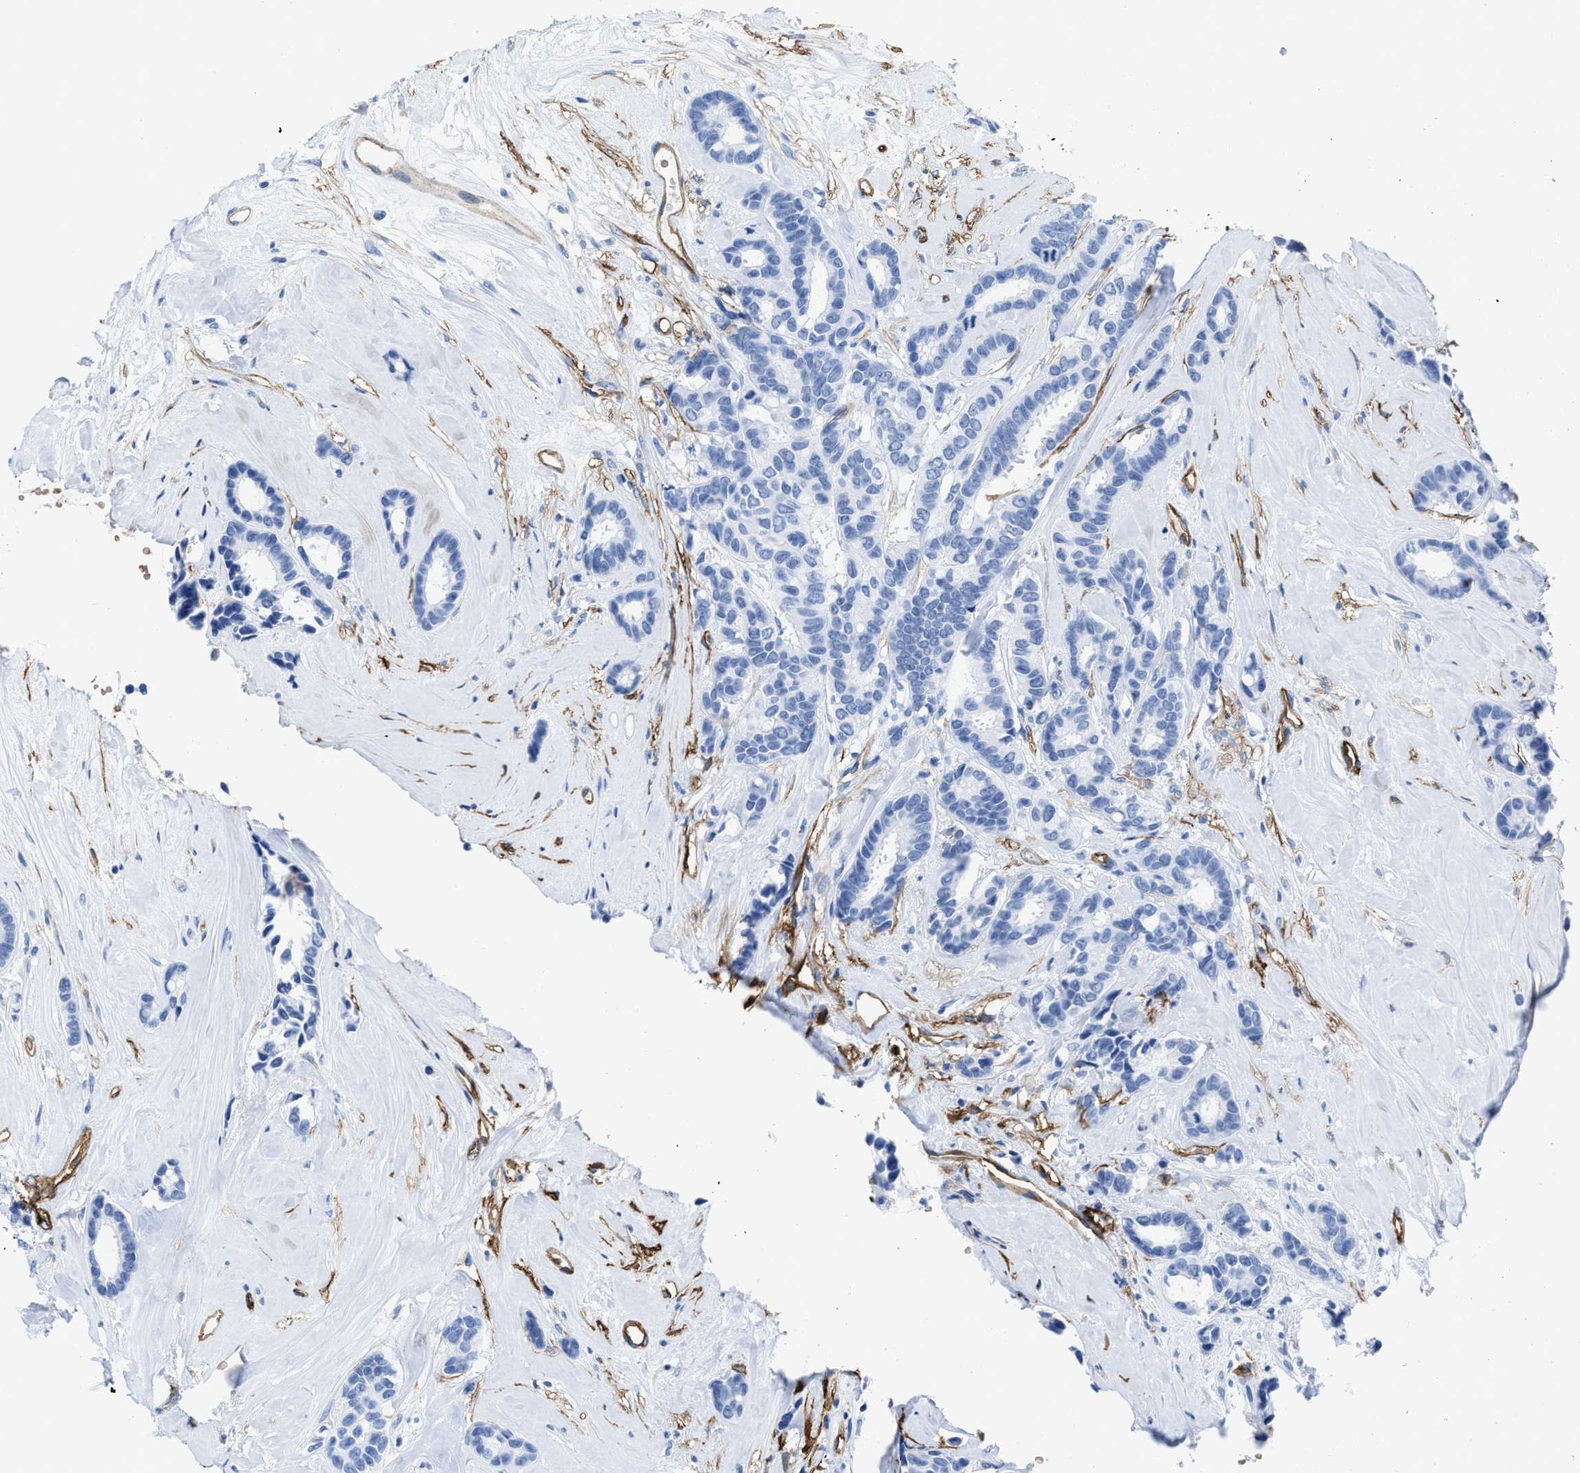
{"staining": {"intensity": "negative", "quantity": "none", "location": "none"}, "tissue": "breast cancer", "cell_type": "Tumor cells", "image_type": "cancer", "snomed": [{"axis": "morphology", "description": "Duct carcinoma"}, {"axis": "topography", "description": "Breast"}], "caption": "Immunohistochemical staining of invasive ductal carcinoma (breast) exhibits no significant positivity in tumor cells.", "gene": "AQP1", "patient": {"sex": "female", "age": 87}}